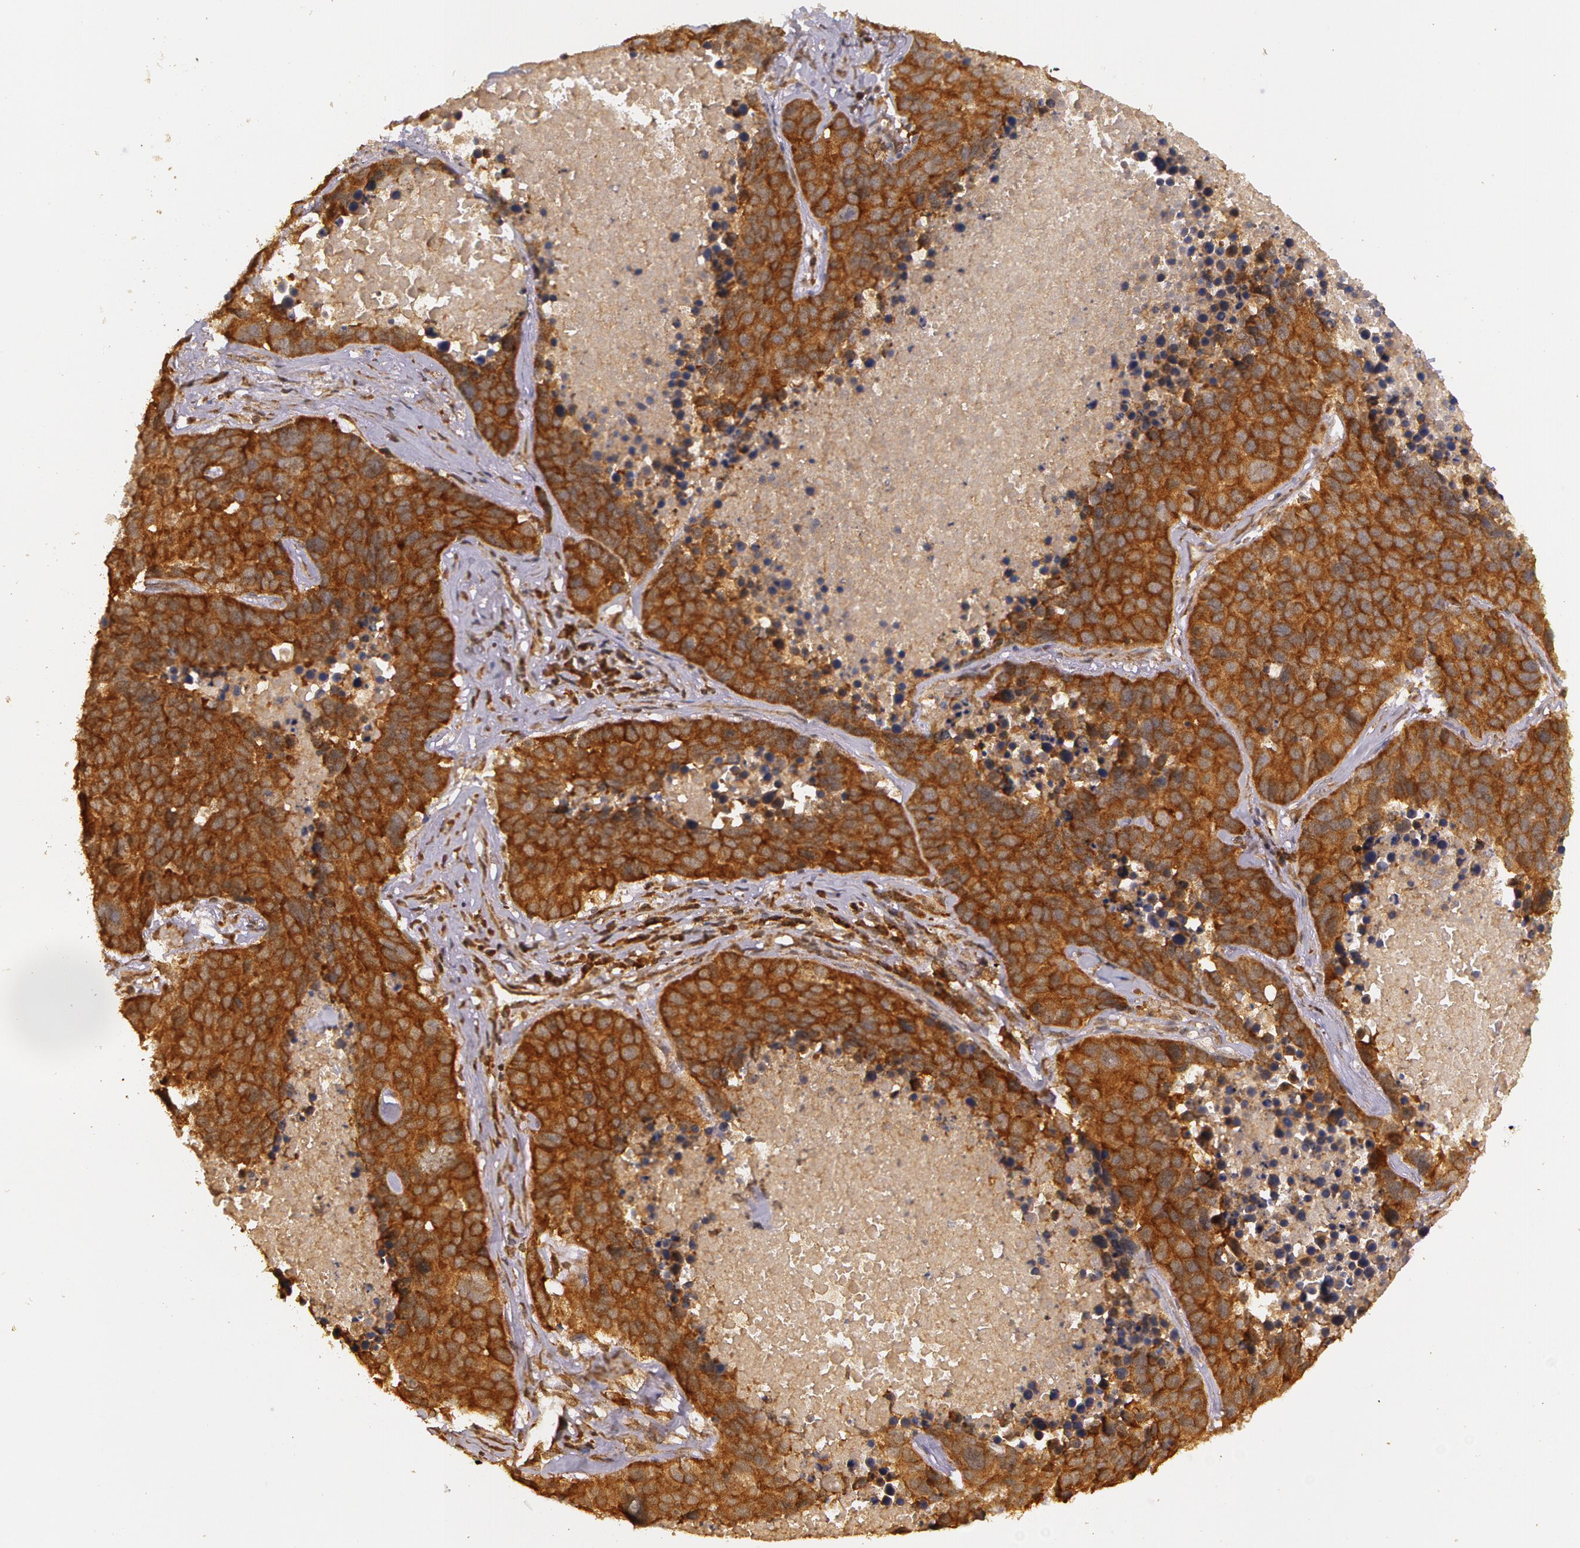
{"staining": {"intensity": "strong", "quantity": ">75%", "location": "cytoplasmic/membranous"}, "tissue": "lung cancer", "cell_type": "Tumor cells", "image_type": "cancer", "snomed": [{"axis": "morphology", "description": "Carcinoid, malignant, NOS"}, {"axis": "topography", "description": "Lung"}], "caption": "Lung cancer stained with DAB (3,3'-diaminobenzidine) immunohistochemistry demonstrates high levels of strong cytoplasmic/membranous staining in about >75% of tumor cells. (DAB = brown stain, brightfield microscopy at high magnification).", "gene": "ASCC2", "patient": {"sex": "male", "age": 60}}